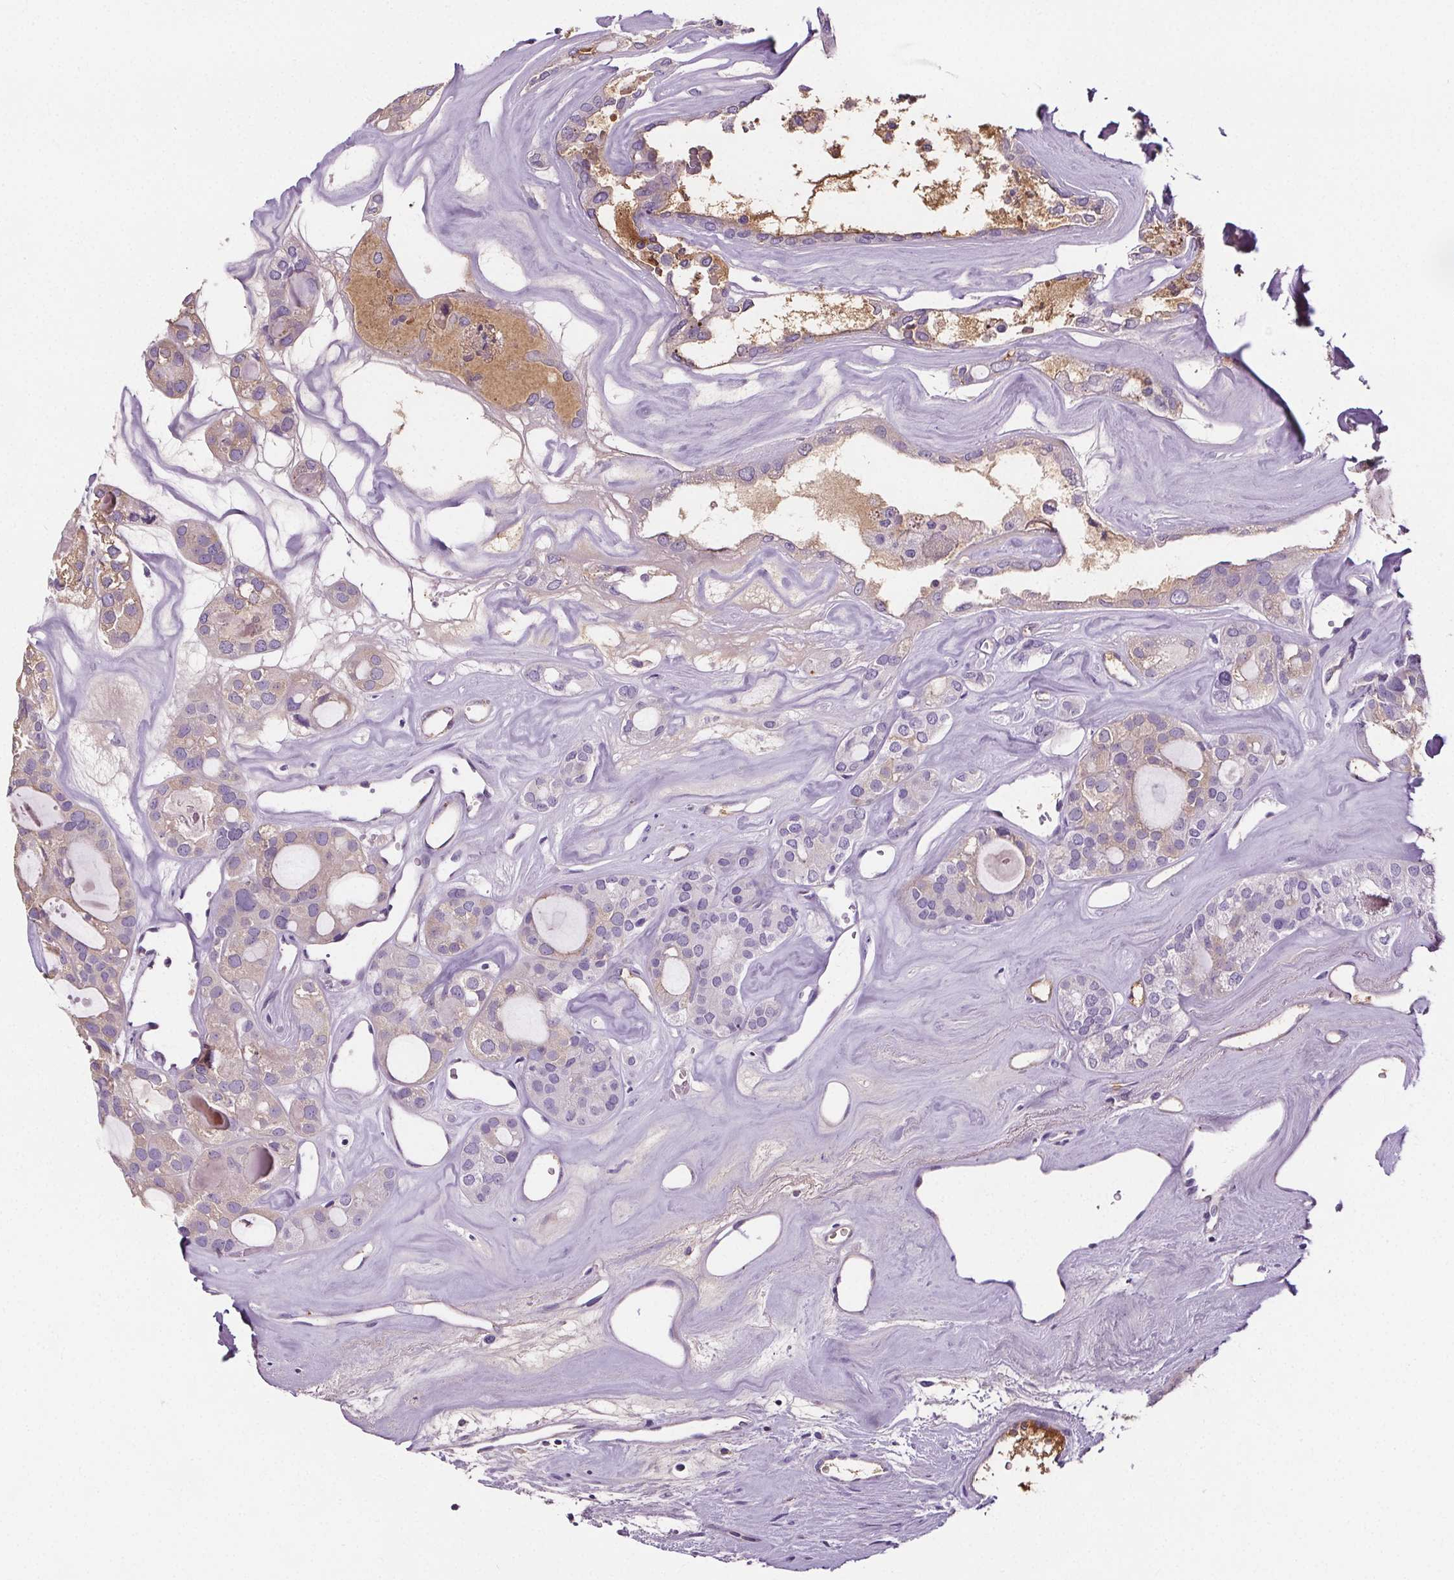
{"staining": {"intensity": "weak", "quantity": "<25%", "location": "cytoplasmic/membranous"}, "tissue": "thyroid cancer", "cell_type": "Tumor cells", "image_type": "cancer", "snomed": [{"axis": "morphology", "description": "Follicular adenoma carcinoma, NOS"}, {"axis": "topography", "description": "Thyroid gland"}], "caption": "Immunohistochemistry photomicrograph of thyroid follicular adenoma carcinoma stained for a protein (brown), which displays no positivity in tumor cells.", "gene": "CD5L", "patient": {"sex": "male", "age": 75}}